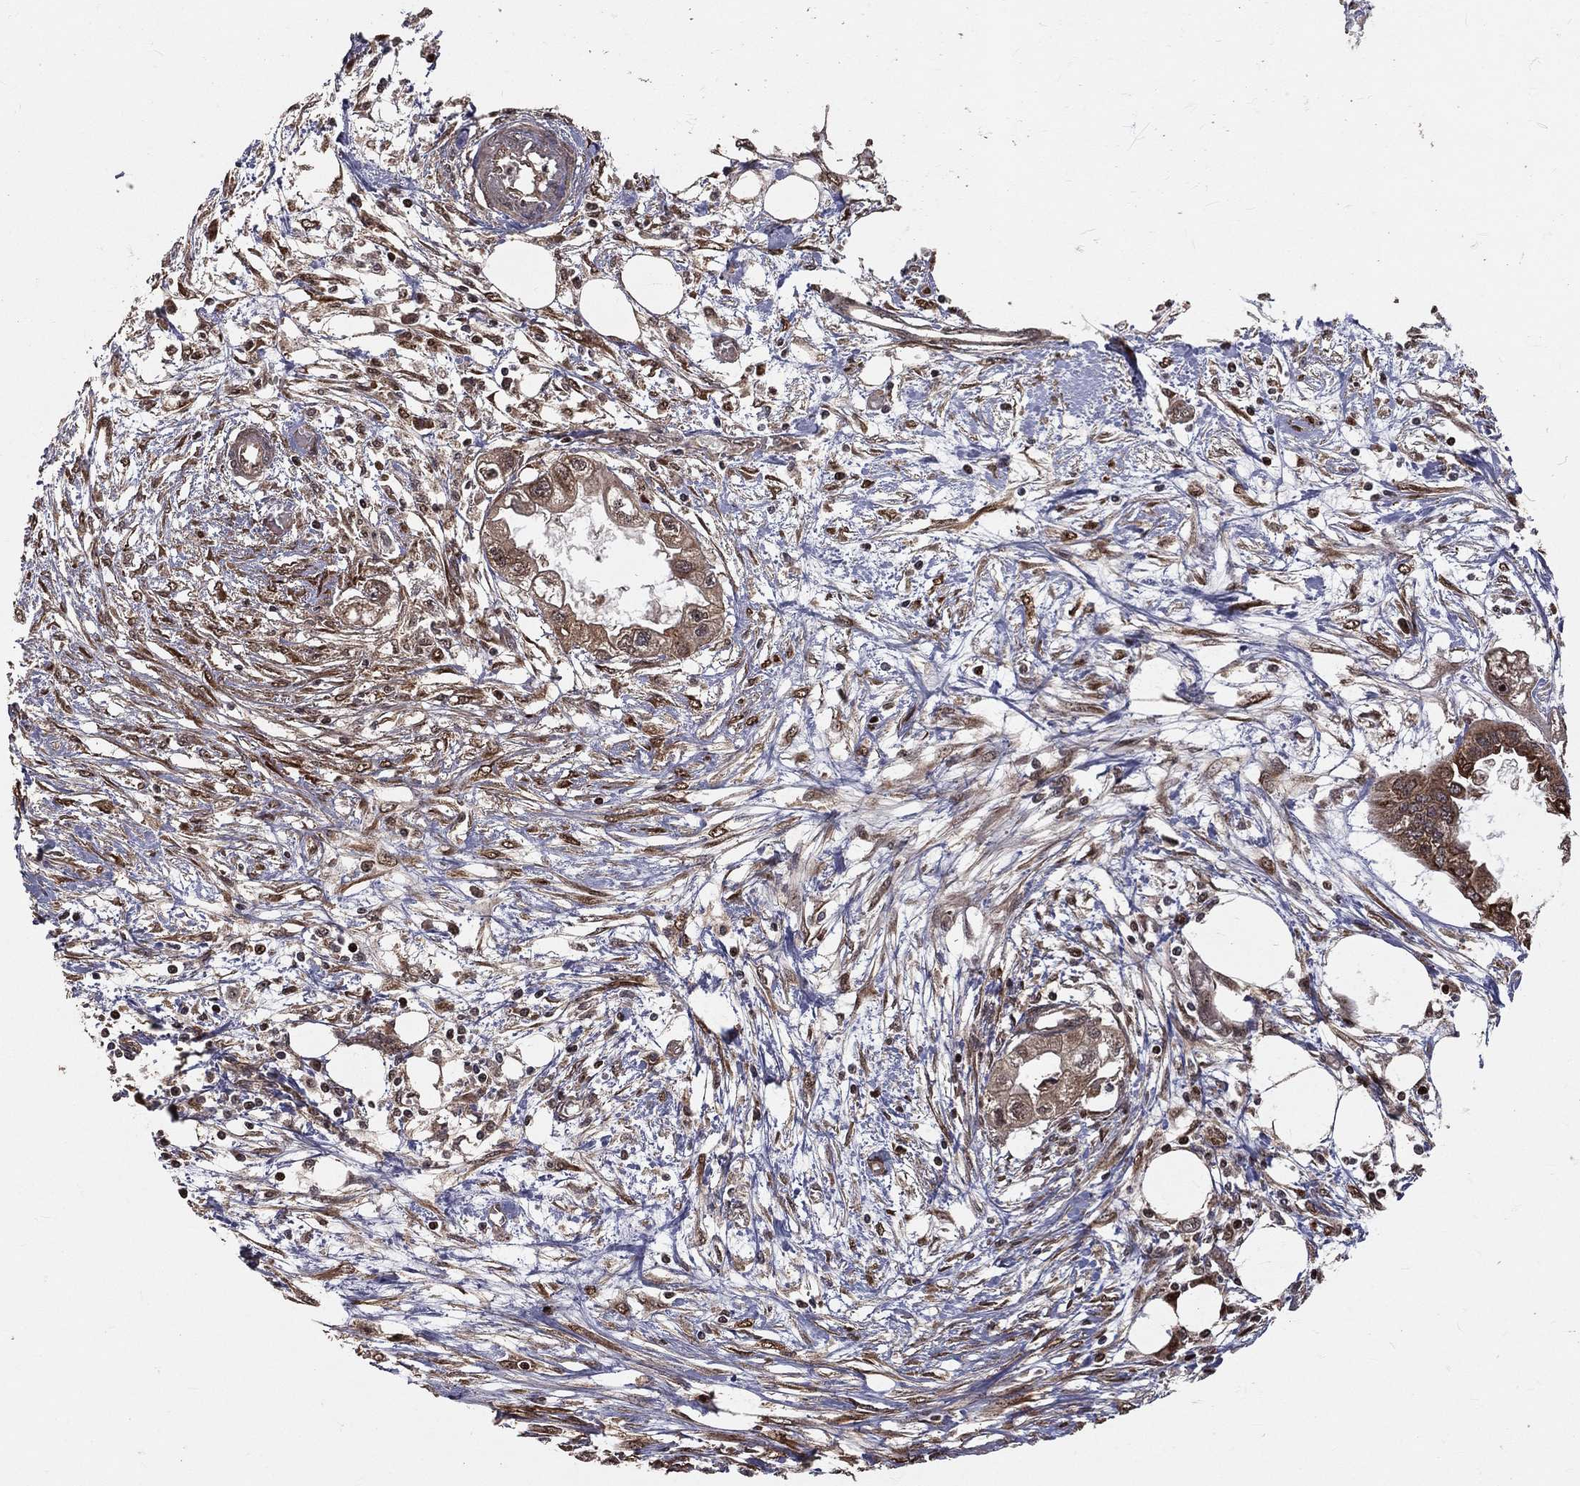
{"staining": {"intensity": "weak", "quantity": ">75%", "location": "cytoplasmic/membranous"}, "tissue": "endometrial cancer", "cell_type": "Tumor cells", "image_type": "cancer", "snomed": [{"axis": "morphology", "description": "Adenocarcinoma, NOS"}, {"axis": "morphology", "description": "Adenocarcinoma, metastatic, NOS"}, {"axis": "topography", "description": "Adipose tissue"}, {"axis": "topography", "description": "Endometrium"}], "caption": "Adenocarcinoma (endometrial) tissue displays weak cytoplasmic/membranous positivity in approximately >75% of tumor cells", "gene": "MAPK1", "patient": {"sex": "female", "age": 67}}